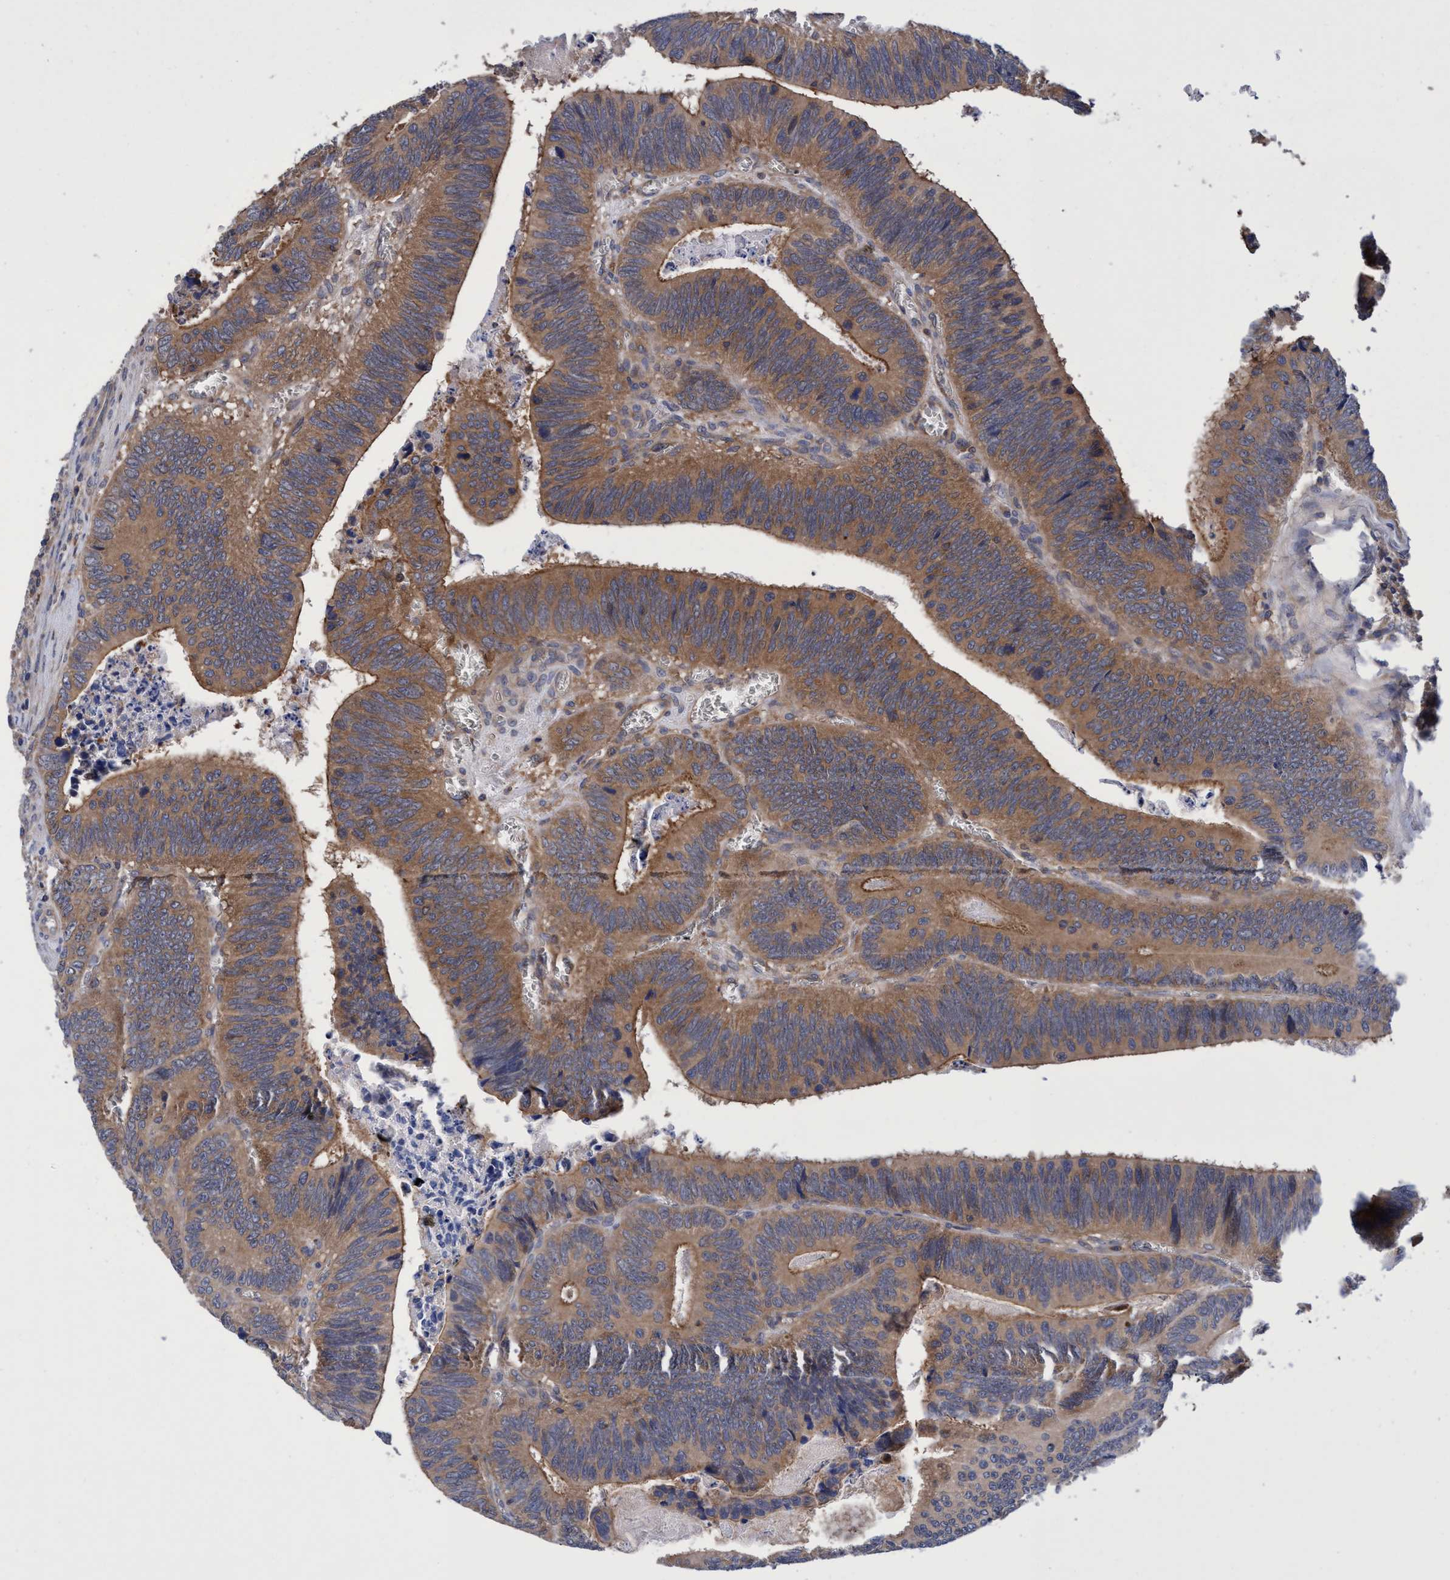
{"staining": {"intensity": "moderate", "quantity": ">75%", "location": "cytoplasmic/membranous"}, "tissue": "colorectal cancer", "cell_type": "Tumor cells", "image_type": "cancer", "snomed": [{"axis": "morphology", "description": "Inflammation, NOS"}, {"axis": "morphology", "description": "Adenocarcinoma, NOS"}, {"axis": "topography", "description": "Colon"}], "caption": "Colorectal cancer was stained to show a protein in brown. There is medium levels of moderate cytoplasmic/membranous expression in approximately >75% of tumor cells. (DAB = brown stain, brightfield microscopy at high magnification).", "gene": "CALCOCO2", "patient": {"sex": "male", "age": 72}}